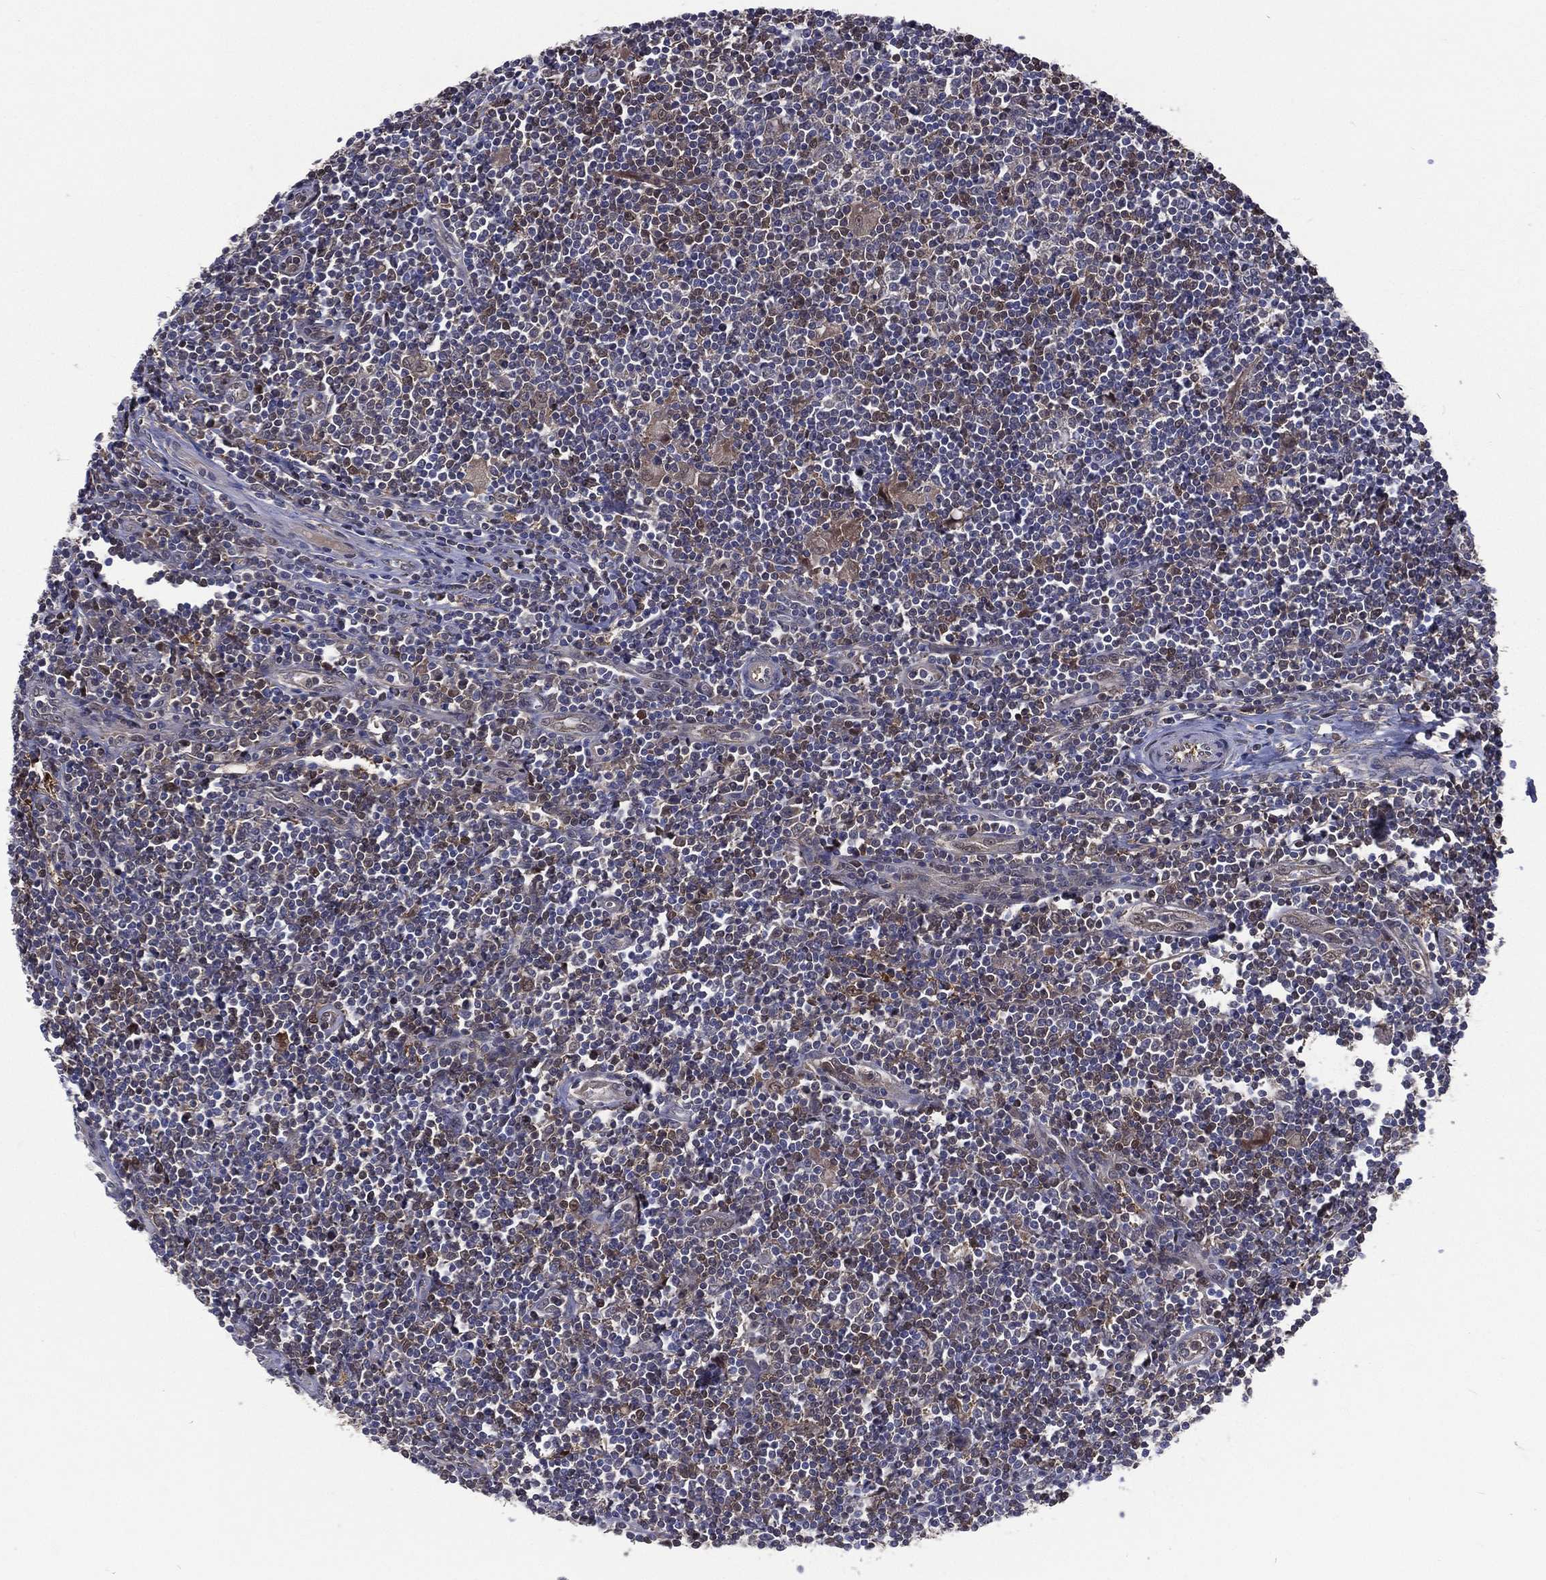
{"staining": {"intensity": "negative", "quantity": "none", "location": "none"}, "tissue": "lymphoma", "cell_type": "Tumor cells", "image_type": "cancer", "snomed": [{"axis": "morphology", "description": "Hodgkin's disease, NOS"}, {"axis": "topography", "description": "Lymph node"}], "caption": "IHC of human Hodgkin's disease demonstrates no positivity in tumor cells. (Immunohistochemistry, brightfield microscopy, high magnification).", "gene": "MTAP", "patient": {"sex": "male", "age": 40}}